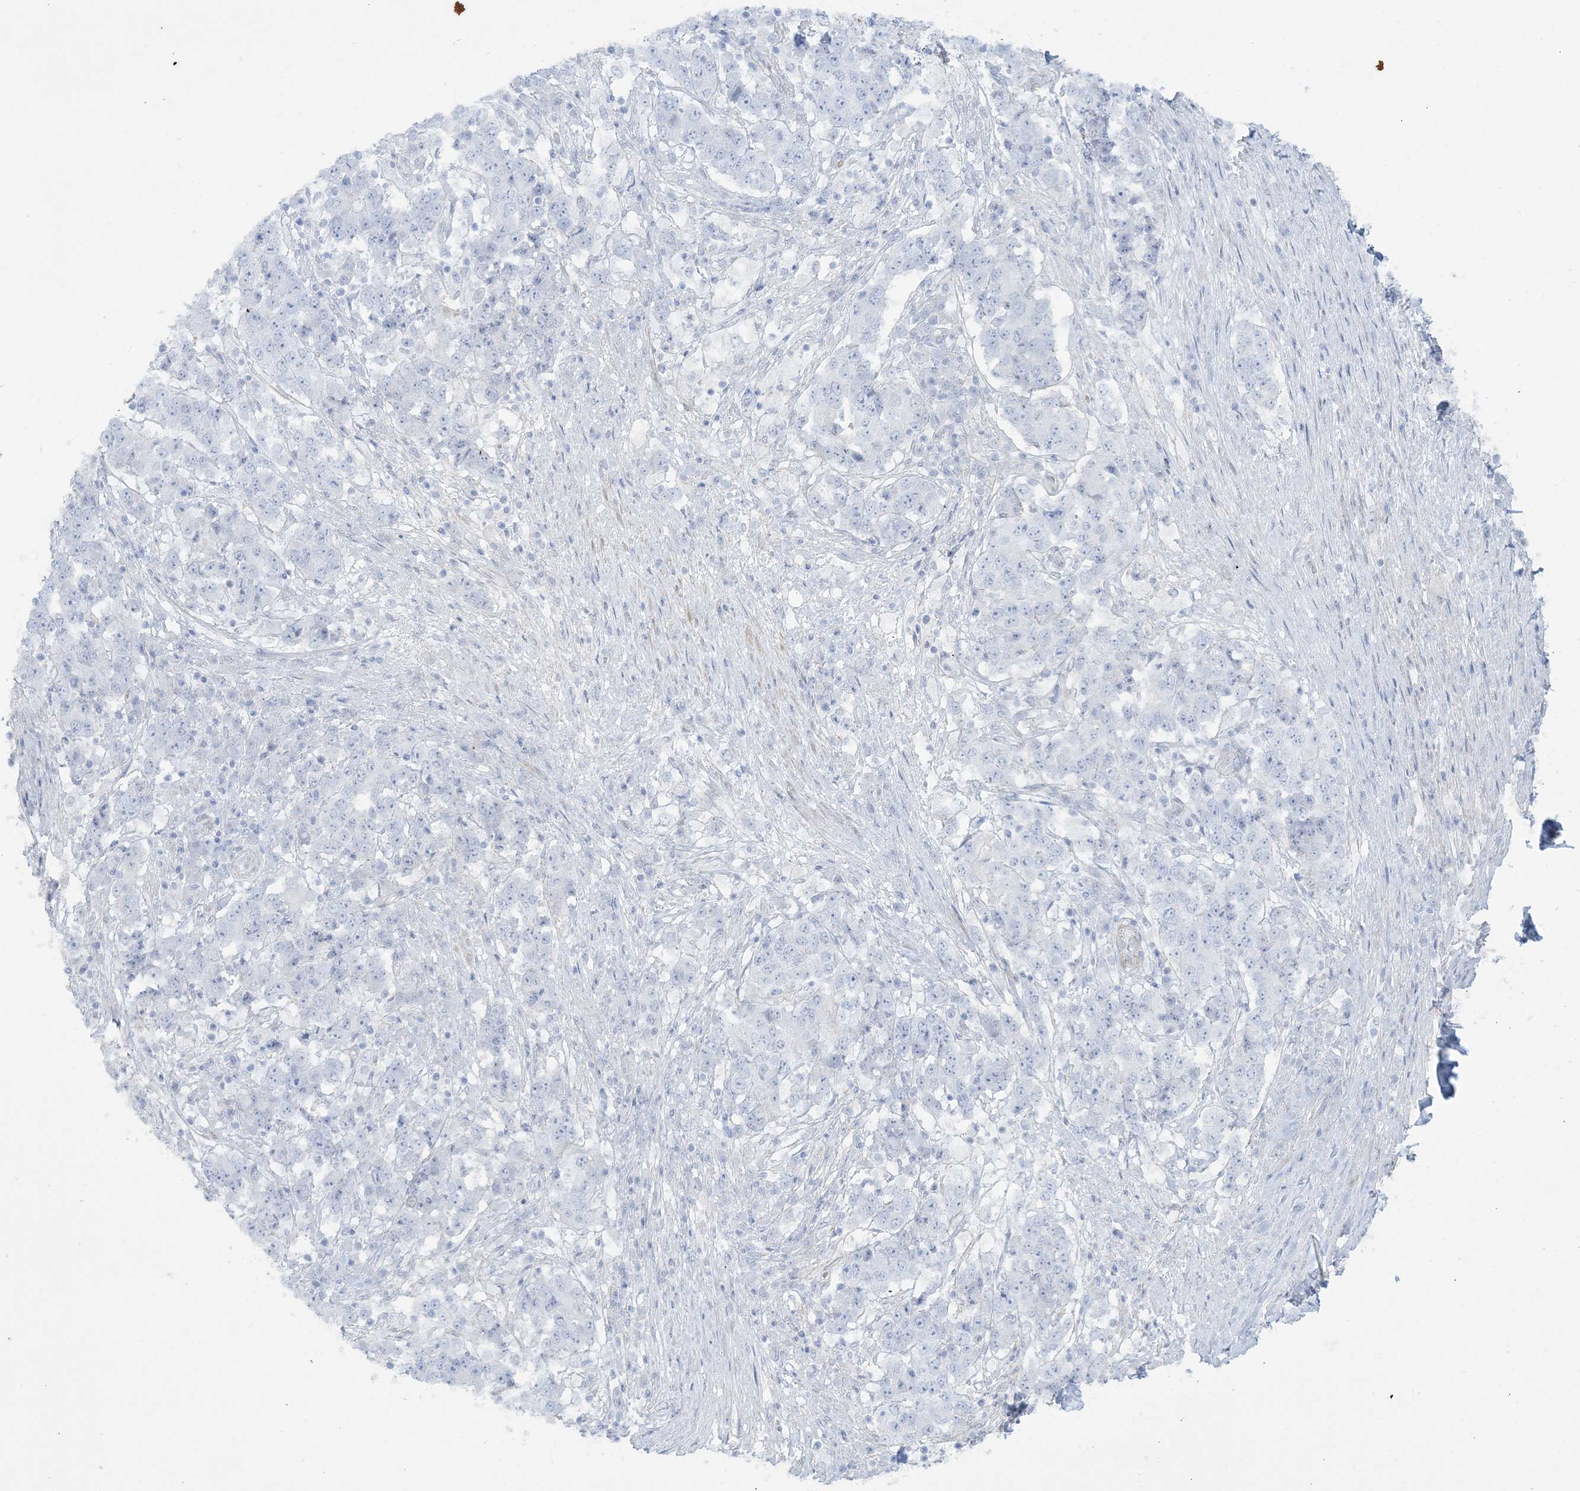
{"staining": {"intensity": "negative", "quantity": "none", "location": "none"}, "tissue": "stomach cancer", "cell_type": "Tumor cells", "image_type": "cancer", "snomed": [{"axis": "morphology", "description": "Adenocarcinoma, NOS"}, {"axis": "topography", "description": "Stomach"}], "caption": "High magnification brightfield microscopy of stomach adenocarcinoma stained with DAB (brown) and counterstained with hematoxylin (blue): tumor cells show no significant expression.", "gene": "AGXT", "patient": {"sex": "male", "age": 59}}